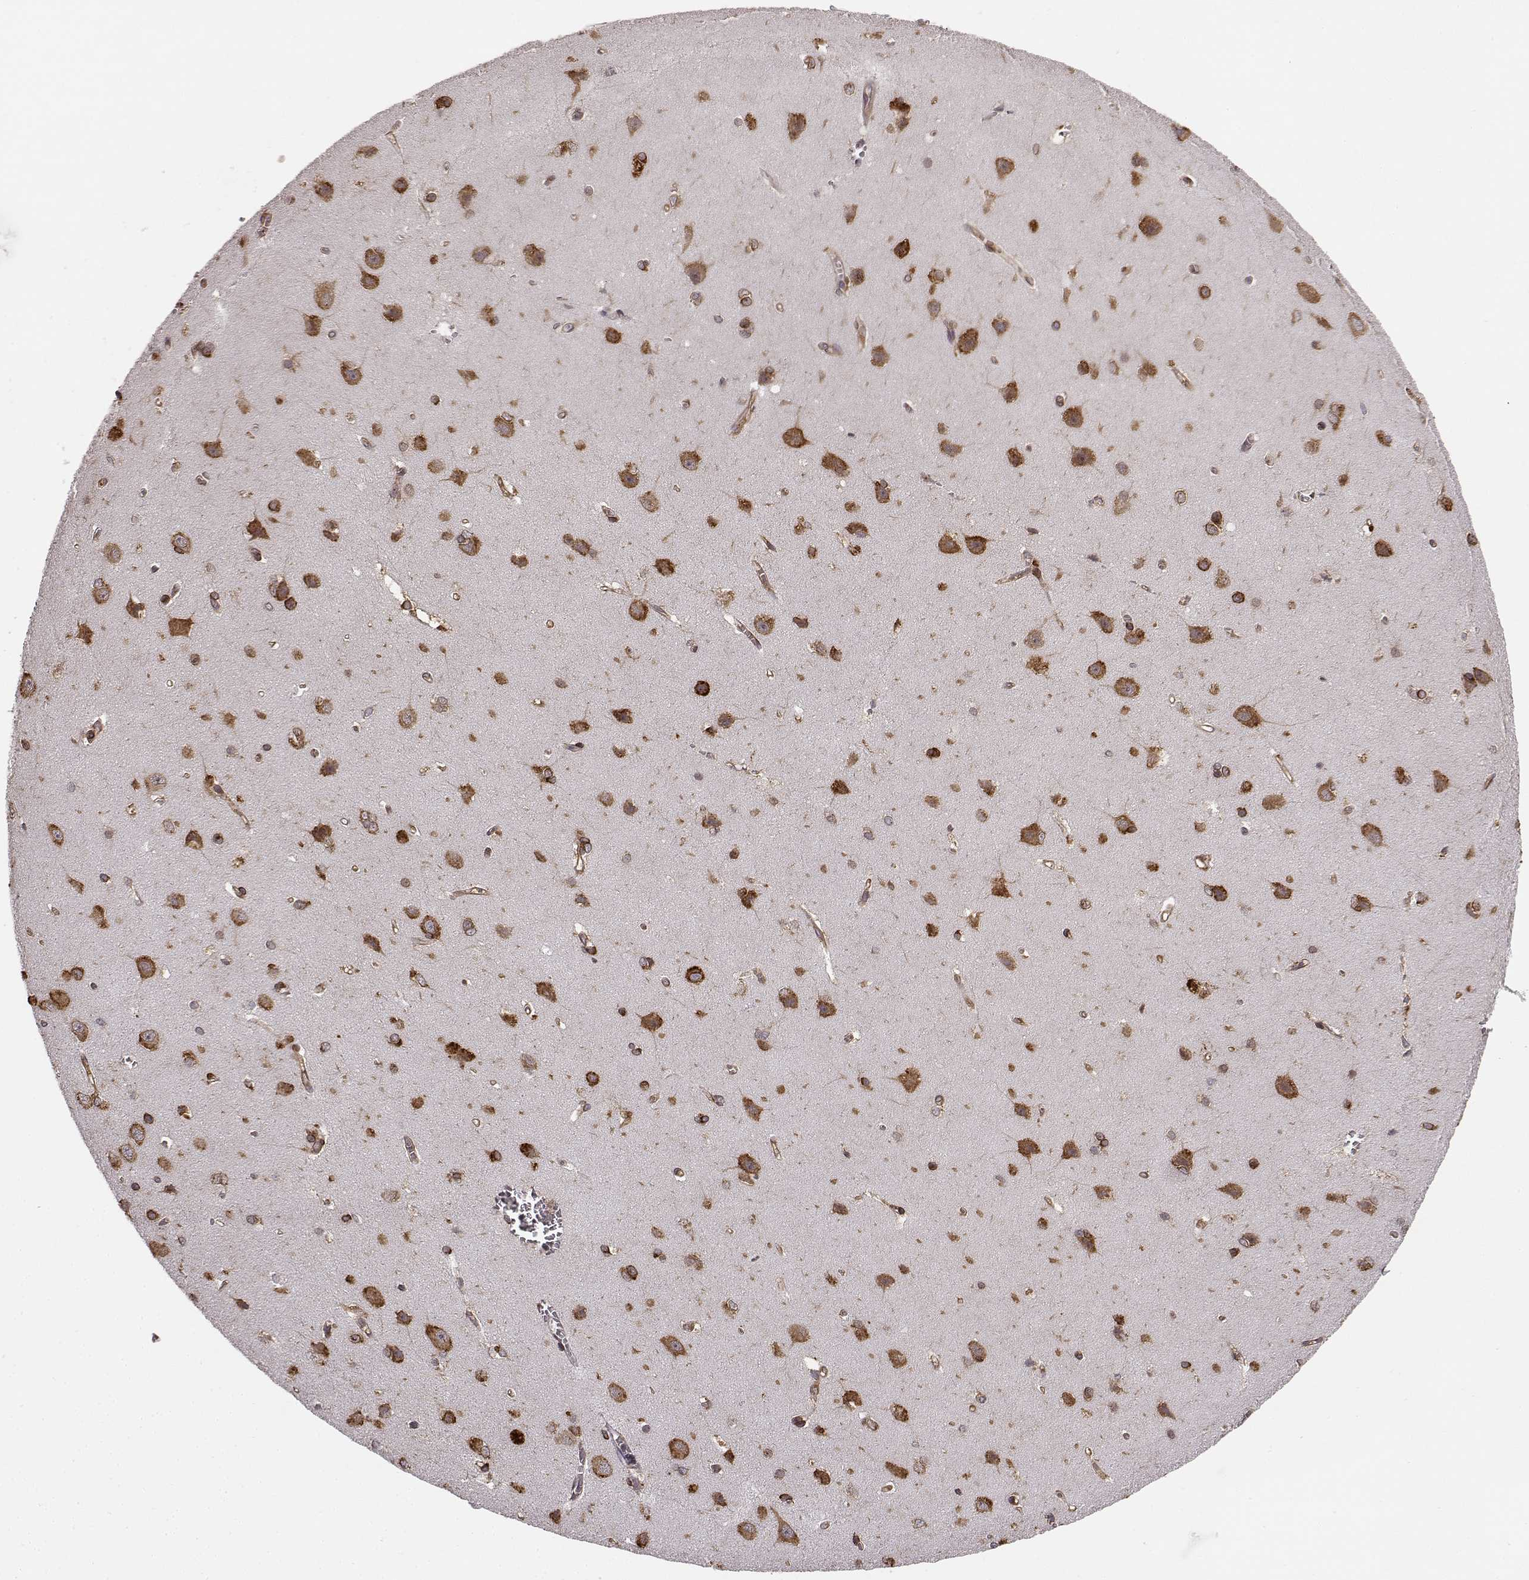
{"staining": {"intensity": "moderate", "quantity": "<25%", "location": "cytoplasmic/membranous"}, "tissue": "cerebral cortex", "cell_type": "Endothelial cells", "image_type": "normal", "snomed": [{"axis": "morphology", "description": "Normal tissue, NOS"}, {"axis": "topography", "description": "Cerebral cortex"}], "caption": "Immunohistochemical staining of normal human cerebral cortex shows low levels of moderate cytoplasmic/membranous staining in approximately <25% of endothelial cells. Using DAB (3,3'-diaminobenzidine) (brown) and hematoxylin (blue) stains, captured at high magnification using brightfield microscopy.", "gene": "TMEM14A", "patient": {"sex": "male", "age": 37}}